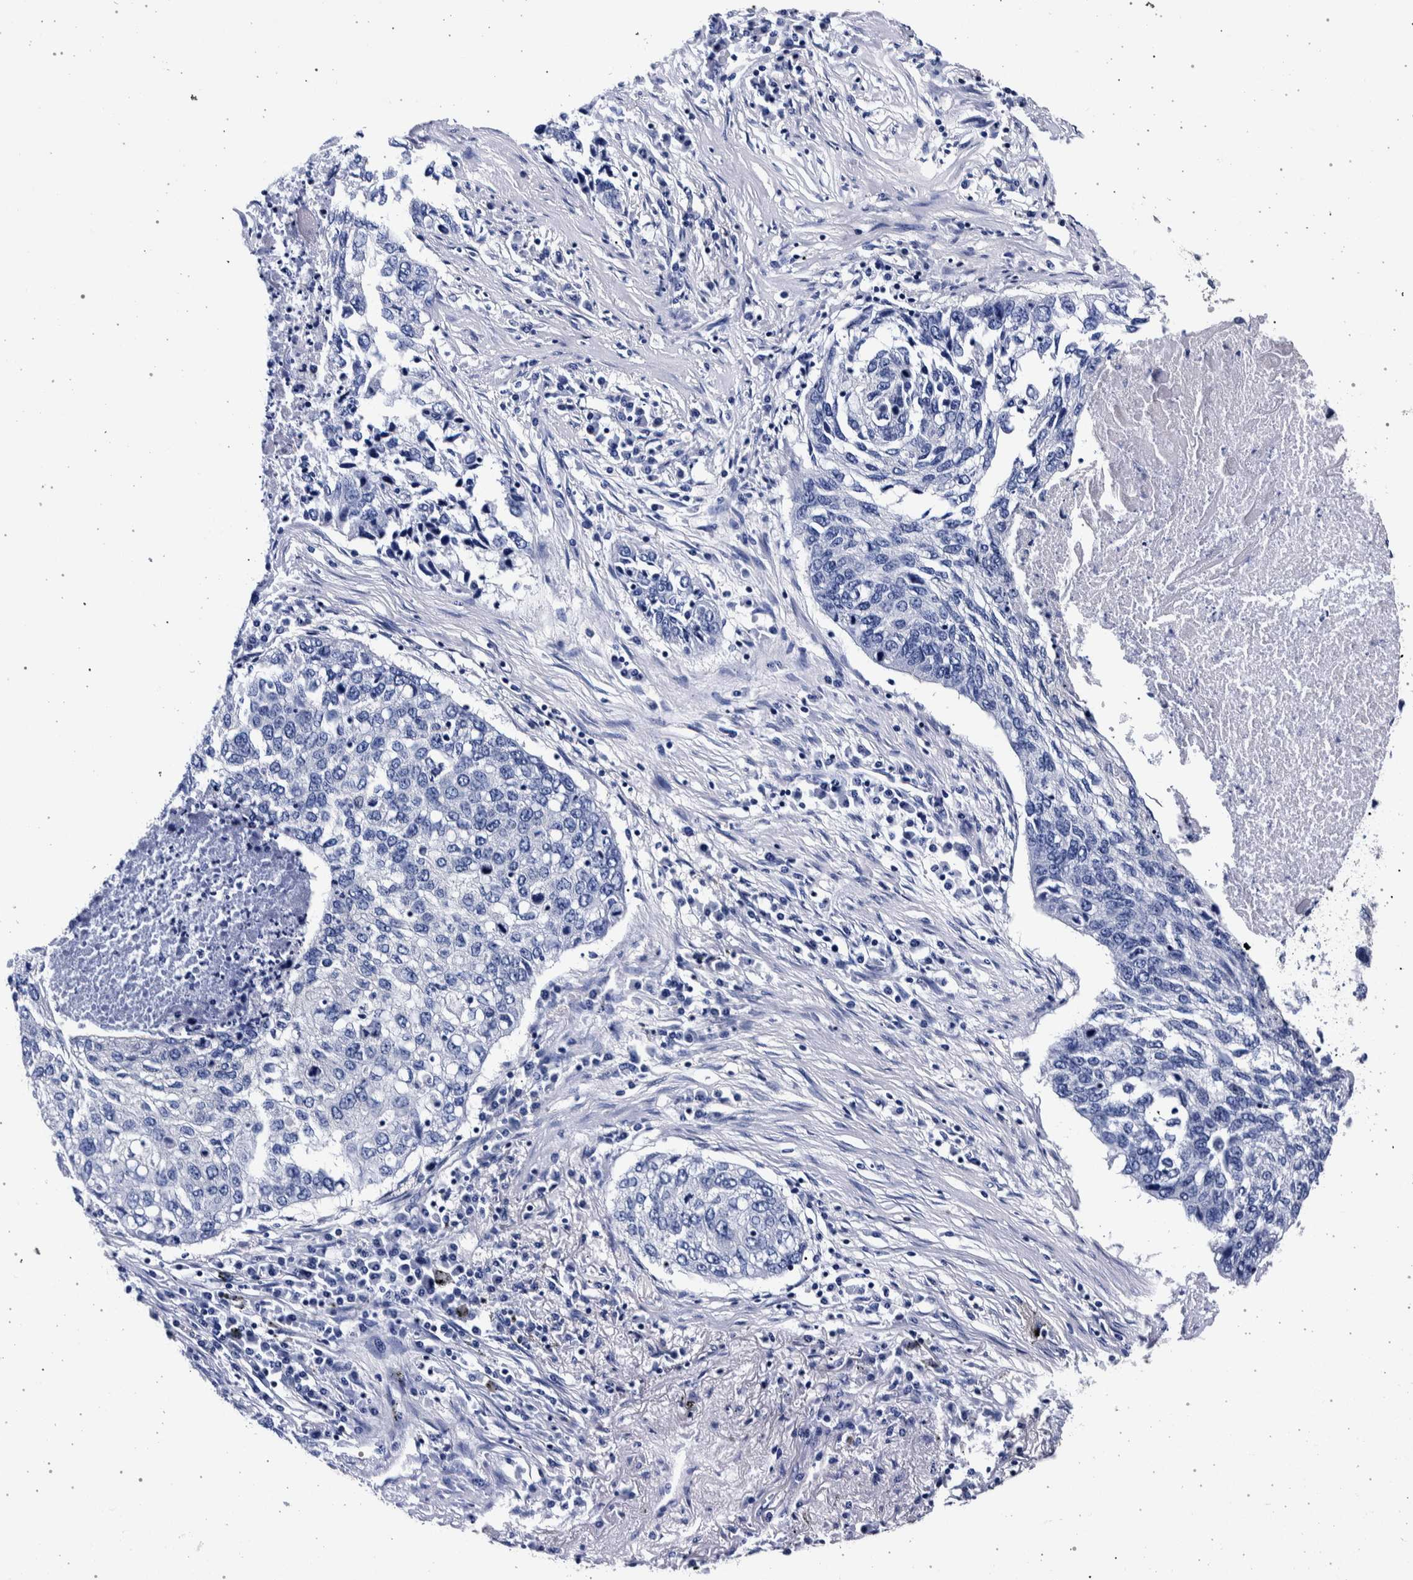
{"staining": {"intensity": "negative", "quantity": "none", "location": "none"}, "tissue": "lung cancer", "cell_type": "Tumor cells", "image_type": "cancer", "snomed": [{"axis": "morphology", "description": "Squamous cell carcinoma, NOS"}, {"axis": "topography", "description": "Lung"}], "caption": "DAB (3,3'-diaminobenzidine) immunohistochemical staining of lung cancer (squamous cell carcinoma) demonstrates no significant positivity in tumor cells.", "gene": "NIBAN2", "patient": {"sex": "female", "age": 63}}